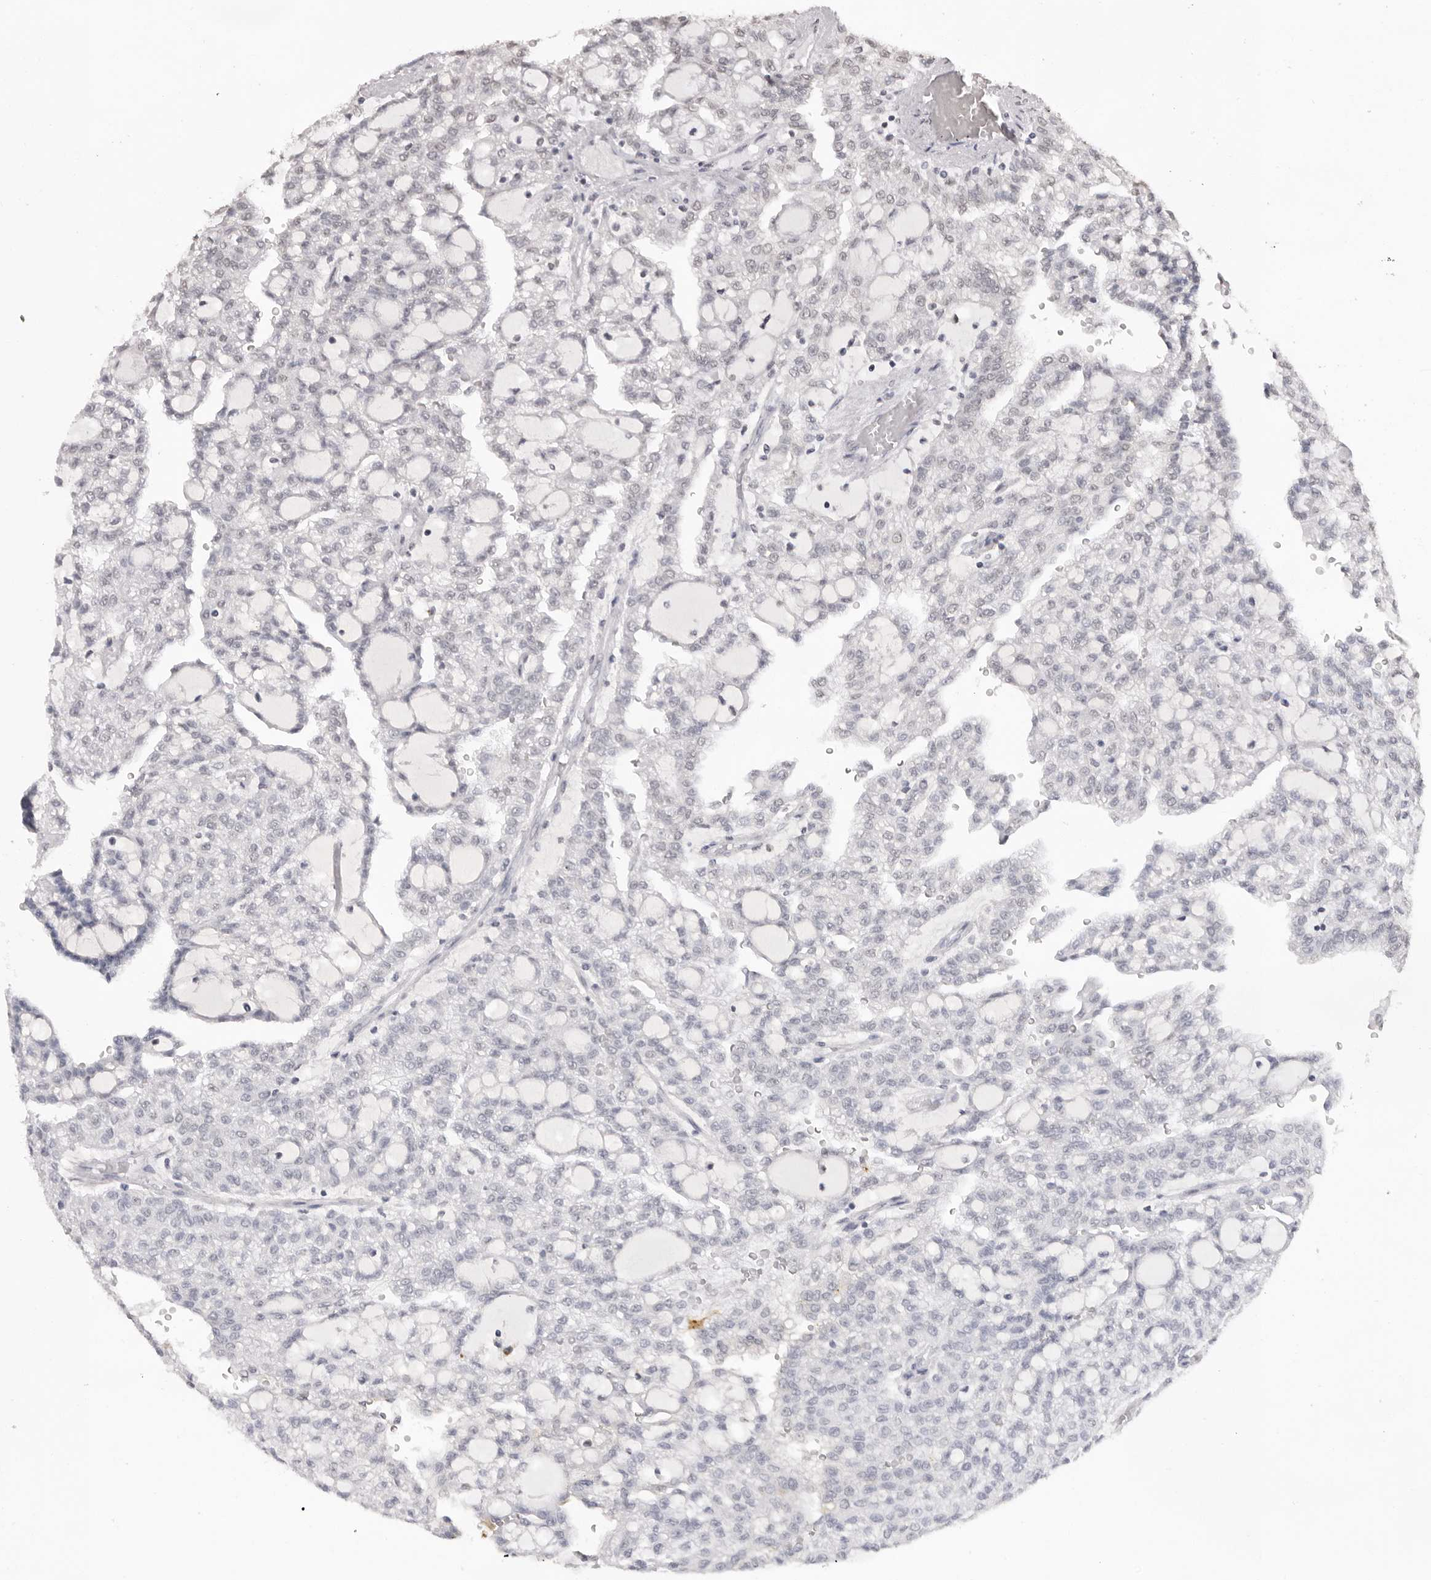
{"staining": {"intensity": "negative", "quantity": "none", "location": "none"}, "tissue": "renal cancer", "cell_type": "Tumor cells", "image_type": "cancer", "snomed": [{"axis": "morphology", "description": "Adenocarcinoma, NOS"}, {"axis": "topography", "description": "Kidney"}], "caption": "Tumor cells are negative for brown protein staining in renal adenocarcinoma.", "gene": "NTM", "patient": {"sex": "male", "age": 63}}